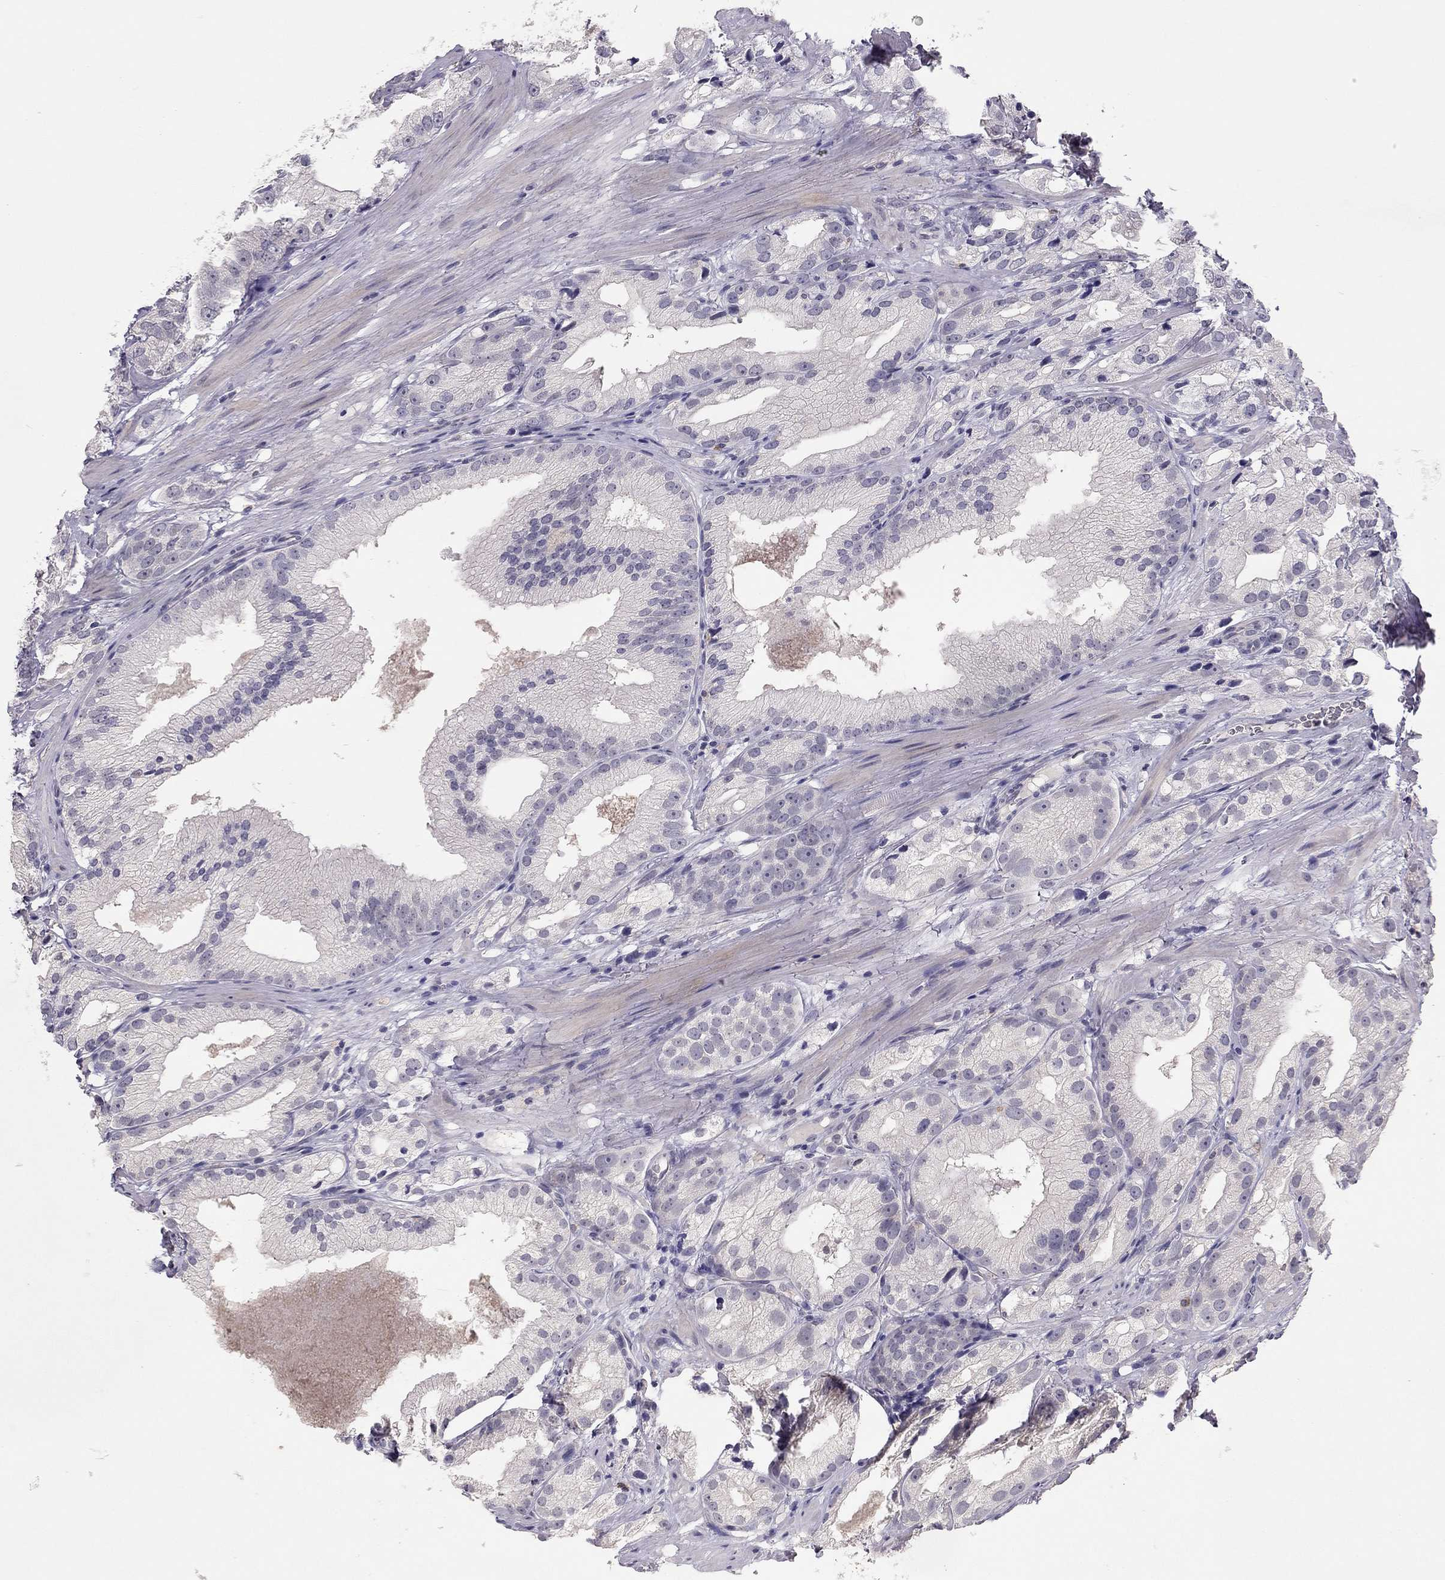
{"staining": {"intensity": "negative", "quantity": "none", "location": "none"}, "tissue": "prostate cancer", "cell_type": "Tumor cells", "image_type": "cancer", "snomed": [{"axis": "morphology", "description": "Adenocarcinoma, High grade"}, {"axis": "topography", "description": "Prostate and seminal vesicle, NOS"}], "caption": "Immunohistochemistry (IHC) of high-grade adenocarcinoma (prostate) displays no expression in tumor cells.", "gene": "ADORA2A", "patient": {"sex": "male", "age": 62}}